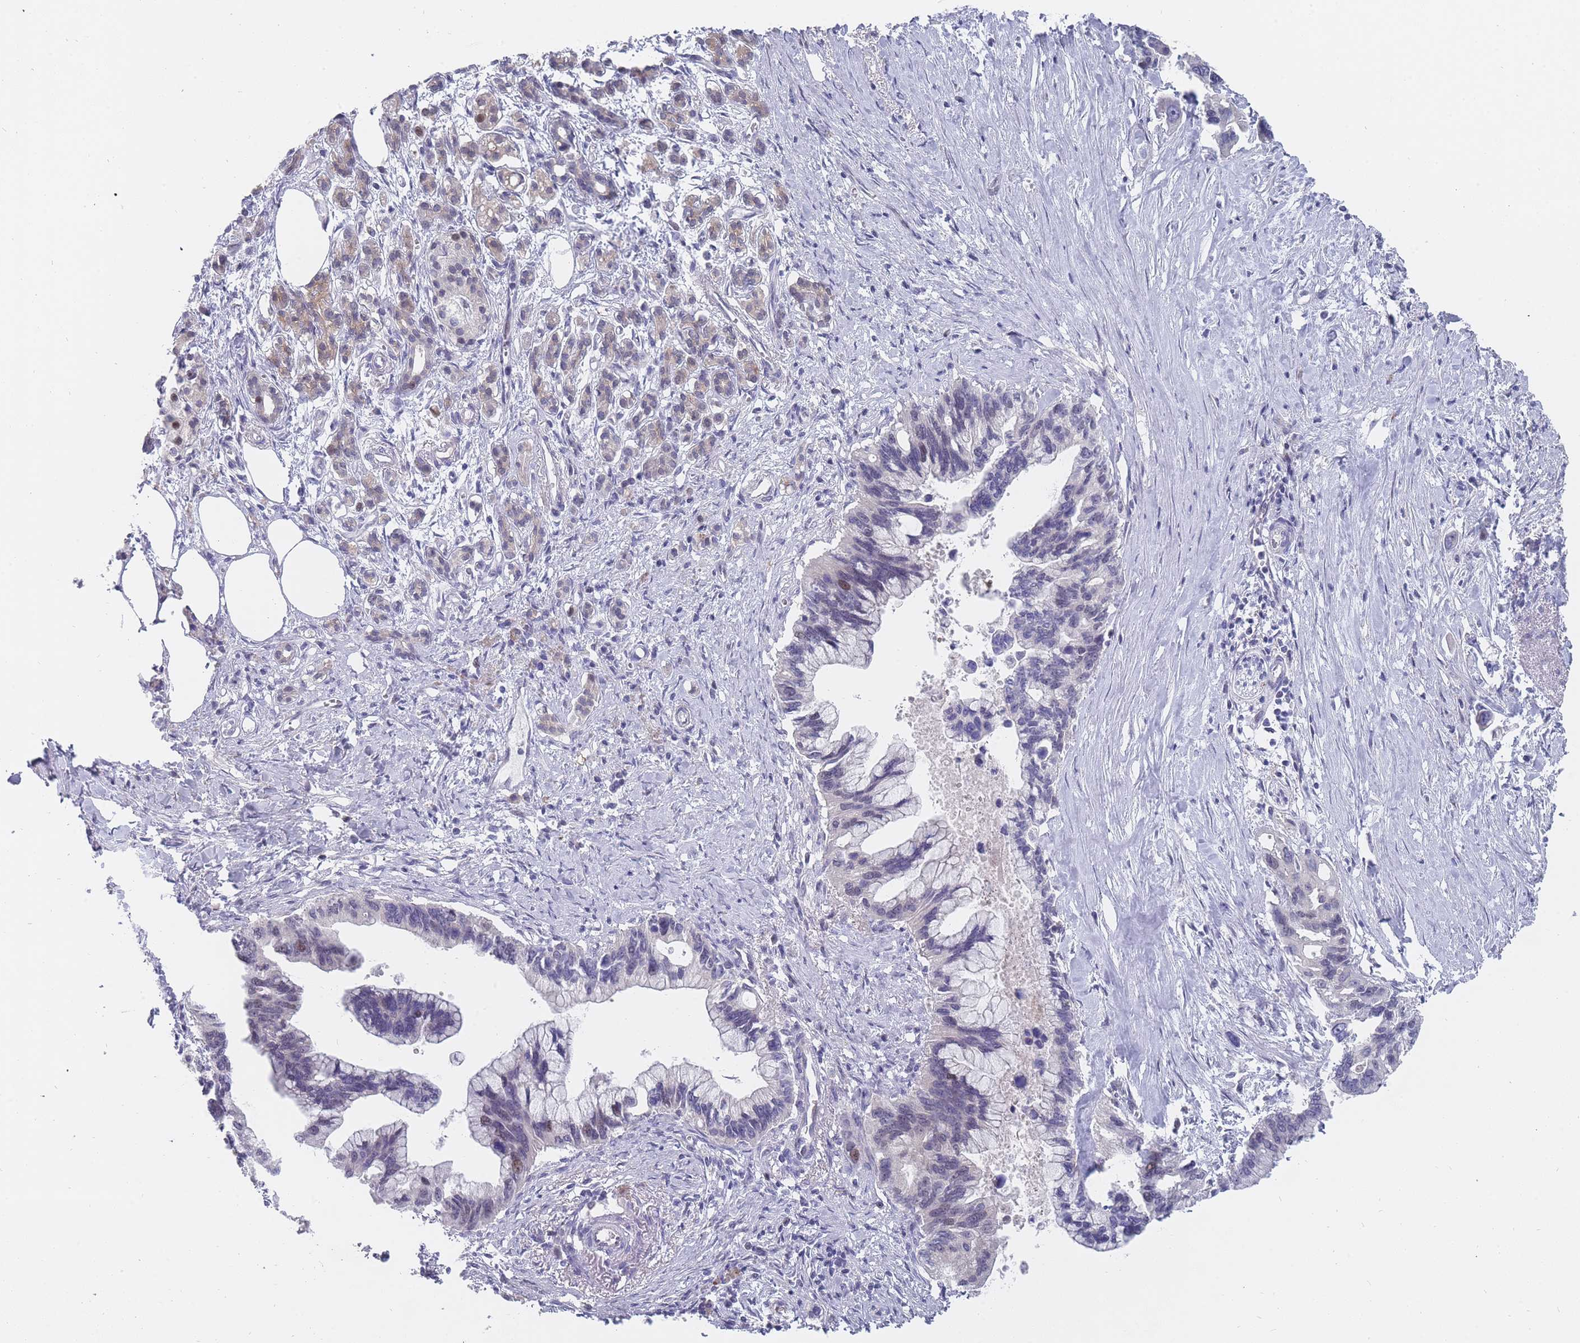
{"staining": {"intensity": "negative", "quantity": "none", "location": "none"}, "tissue": "pancreatic cancer", "cell_type": "Tumor cells", "image_type": "cancer", "snomed": [{"axis": "morphology", "description": "Adenocarcinoma, NOS"}, {"axis": "topography", "description": "Pancreas"}], "caption": "Tumor cells are negative for brown protein staining in pancreatic cancer.", "gene": "GINS1", "patient": {"sex": "female", "age": 83}}